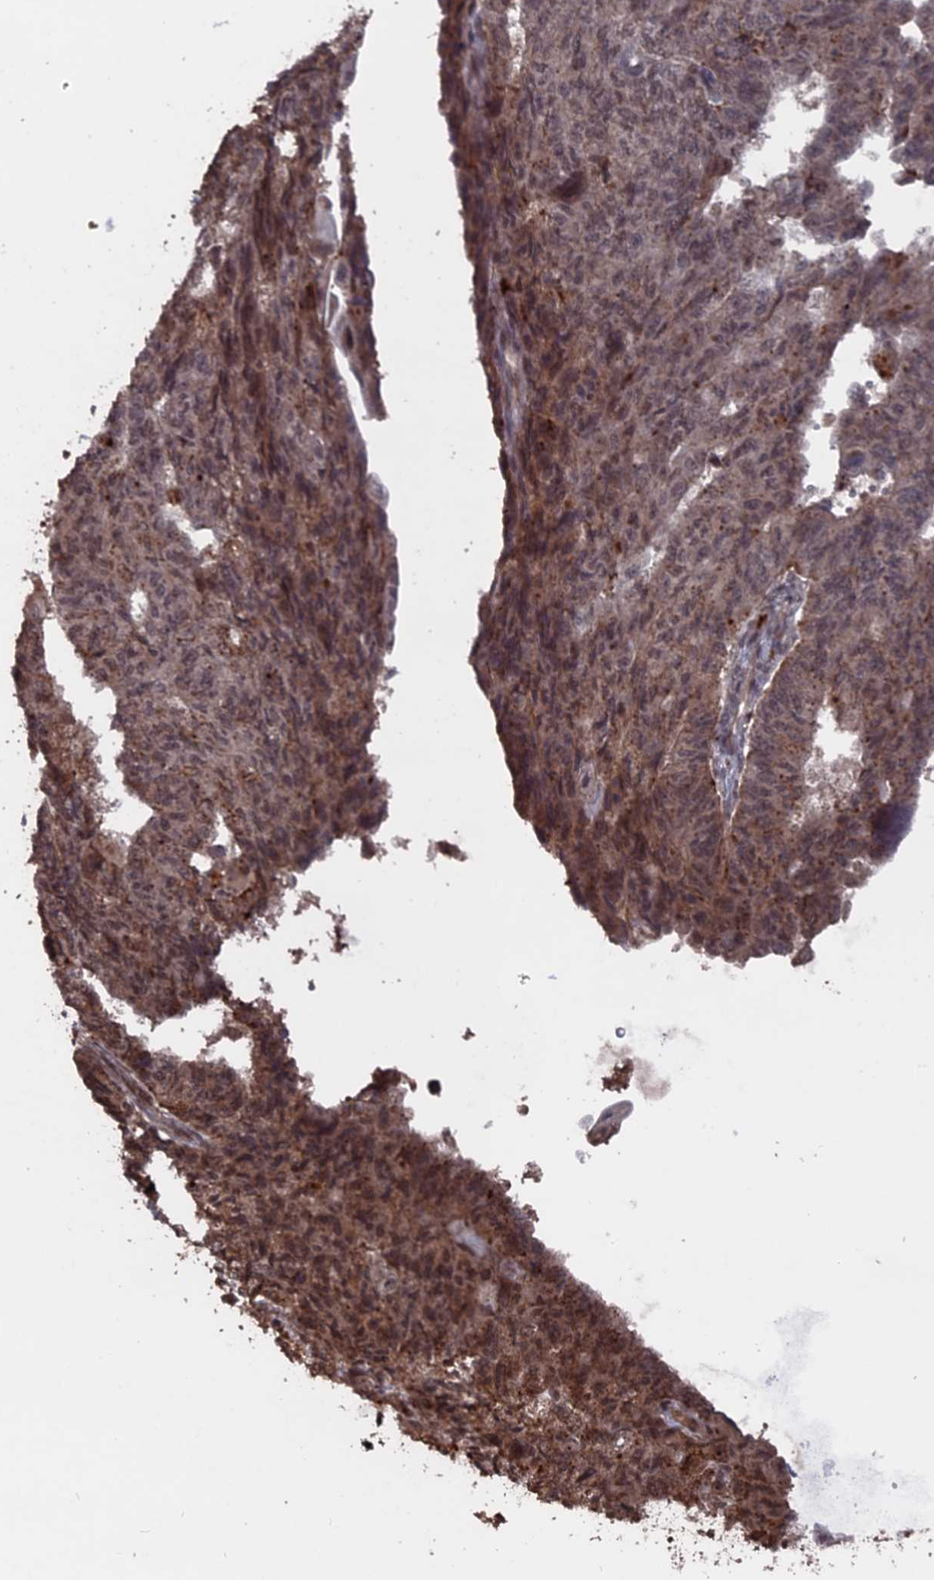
{"staining": {"intensity": "moderate", "quantity": "25%-75%", "location": "cytoplasmic/membranous,nuclear"}, "tissue": "endometrial cancer", "cell_type": "Tumor cells", "image_type": "cancer", "snomed": [{"axis": "morphology", "description": "Adenocarcinoma, NOS"}, {"axis": "topography", "description": "Endometrium"}], "caption": "Immunohistochemistry (IHC) histopathology image of neoplastic tissue: endometrial adenocarcinoma stained using IHC displays medium levels of moderate protein expression localized specifically in the cytoplasmic/membranous and nuclear of tumor cells, appearing as a cytoplasmic/membranous and nuclear brown color.", "gene": "TELO2", "patient": {"sex": "female", "age": 32}}